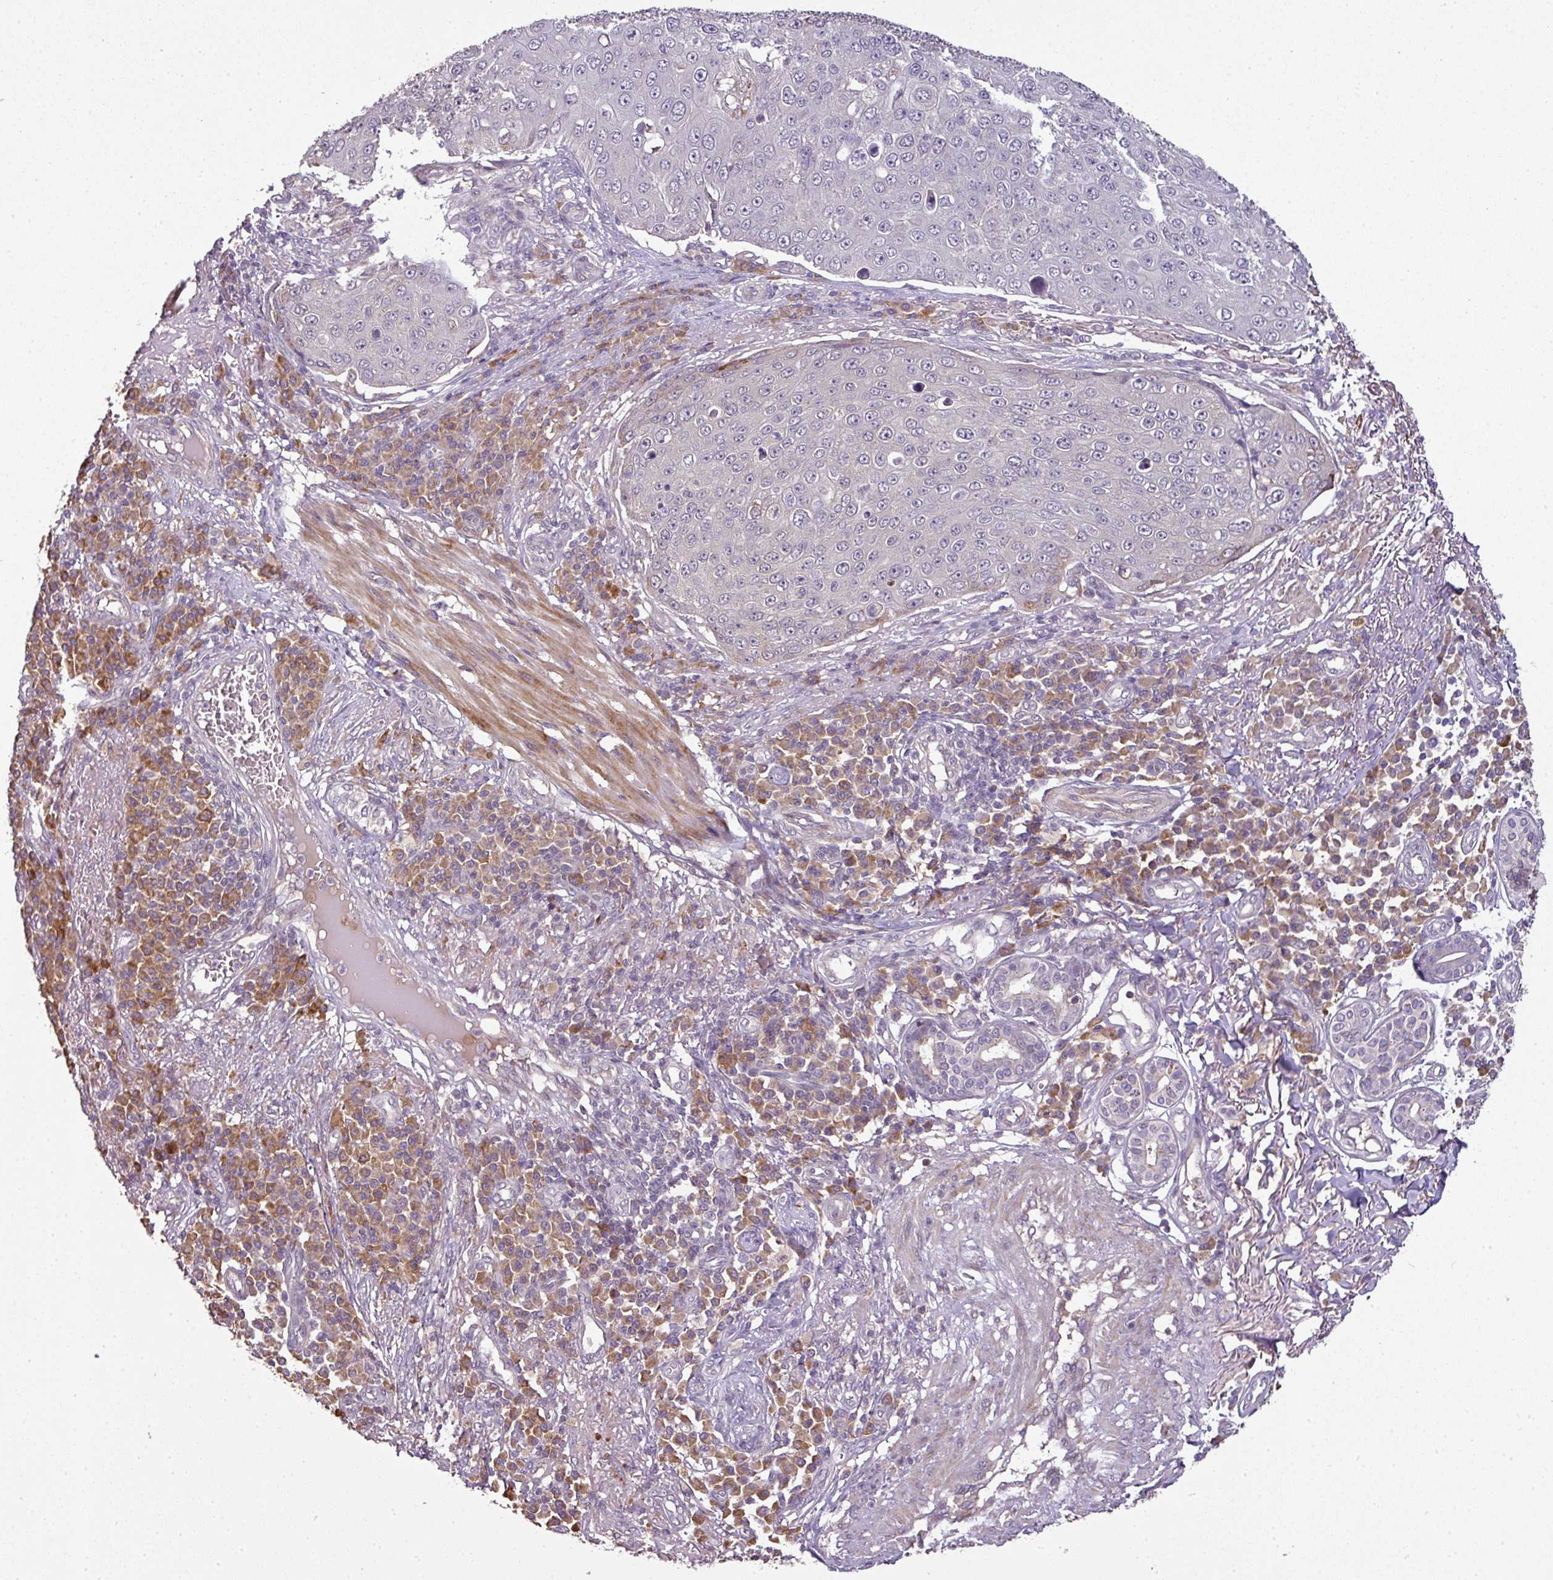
{"staining": {"intensity": "negative", "quantity": "none", "location": "none"}, "tissue": "skin cancer", "cell_type": "Tumor cells", "image_type": "cancer", "snomed": [{"axis": "morphology", "description": "Squamous cell carcinoma, NOS"}, {"axis": "topography", "description": "Skin"}], "caption": "Tumor cells are negative for brown protein staining in squamous cell carcinoma (skin). (Stains: DAB (3,3'-diaminobenzidine) immunohistochemistry with hematoxylin counter stain, Microscopy: brightfield microscopy at high magnification).", "gene": "SPCS3", "patient": {"sex": "male", "age": 71}}